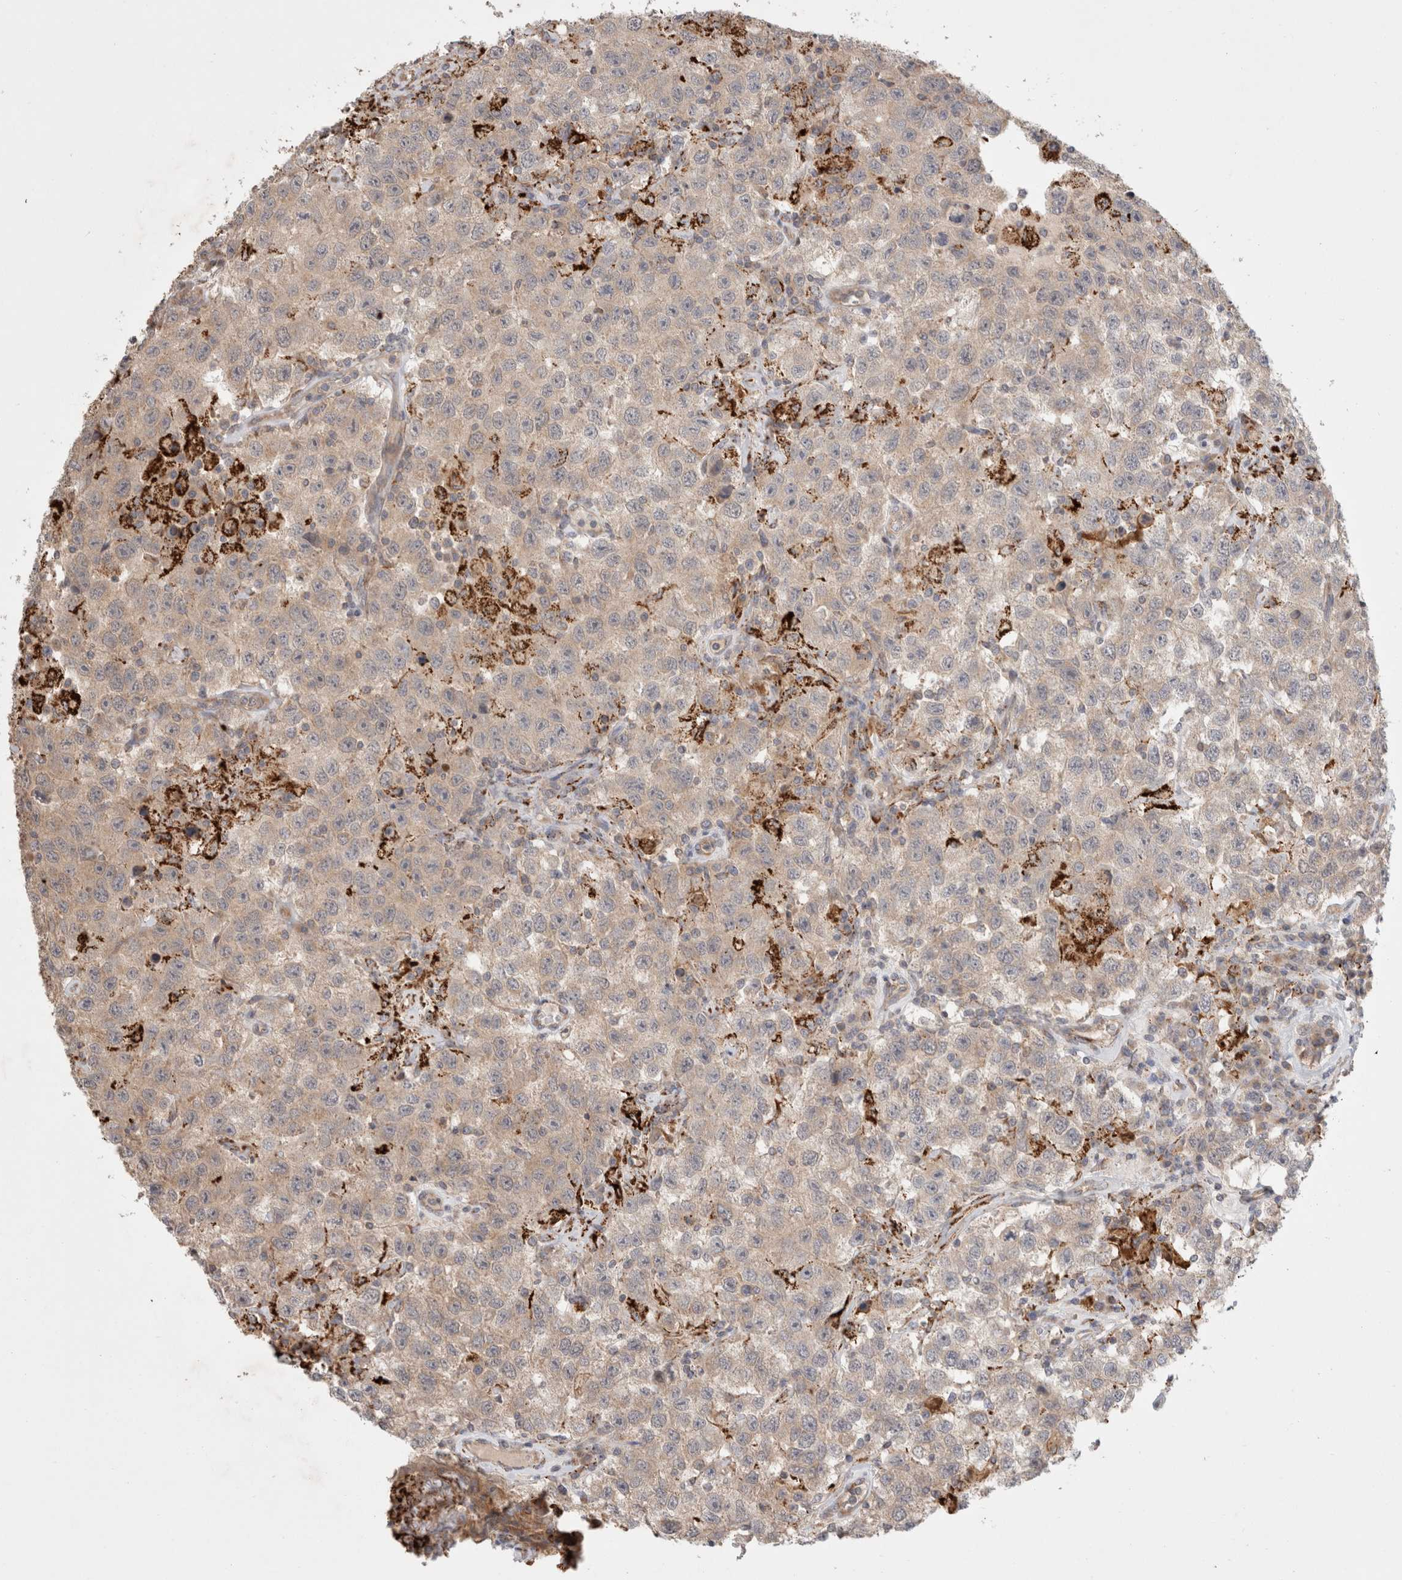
{"staining": {"intensity": "weak", "quantity": "<25%", "location": "cytoplasmic/membranous"}, "tissue": "testis cancer", "cell_type": "Tumor cells", "image_type": "cancer", "snomed": [{"axis": "morphology", "description": "Seminoma, NOS"}, {"axis": "topography", "description": "Testis"}], "caption": "Tumor cells are negative for protein expression in human testis cancer.", "gene": "HROB", "patient": {"sex": "male", "age": 41}}